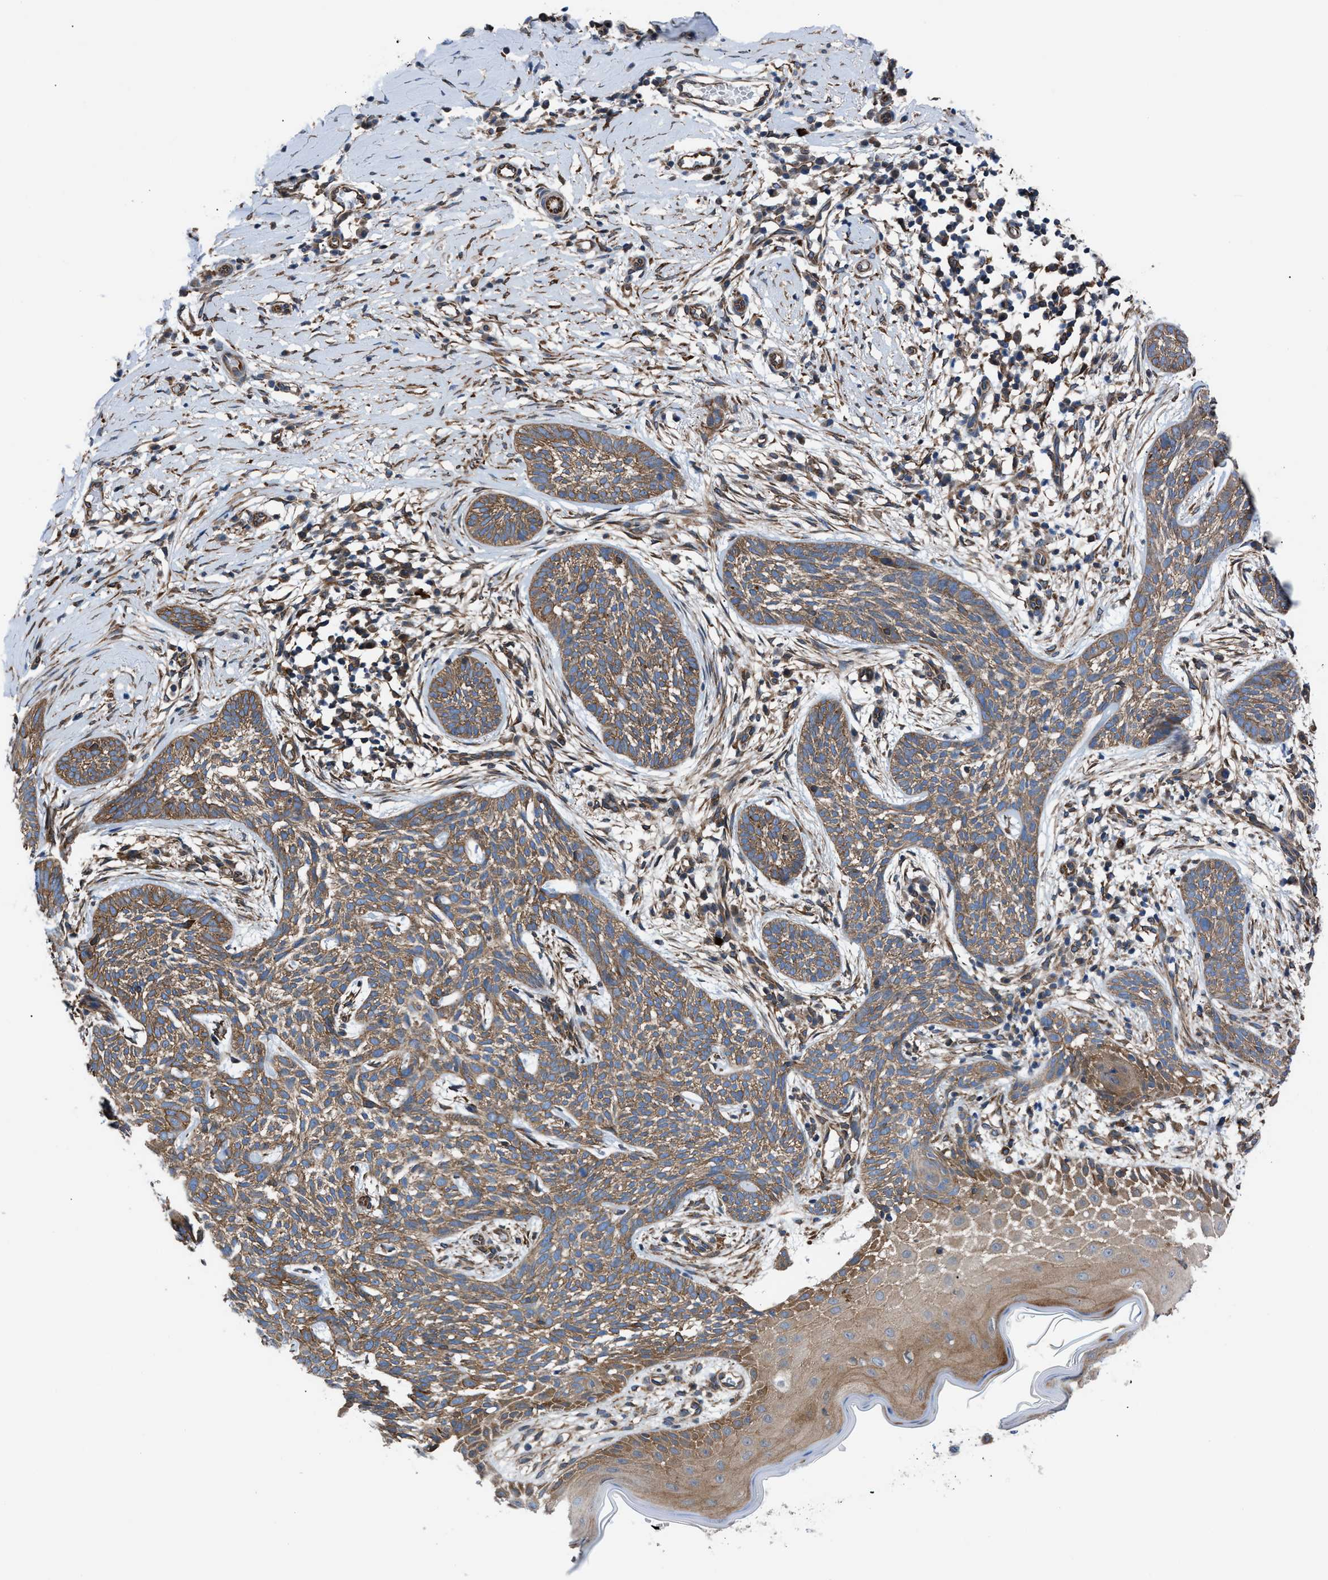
{"staining": {"intensity": "moderate", "quantity": ">75%", "location": "cytoplasmic/membranous"}, "tissue": "skin cancer", "cell_type": "Tumor cells", "image_type": "cancer", "snomed": [{"axis": "morphology", "description": "Basal cell carcinoma"}, {"axis": "topography", "description": "Skin"}], "caption": "There is medium levels of moderate cytoplasmic/membranous positivity in tumor cells of skin basal cell carcinoma, as demonstrated by immunohistochemical staining (brown color).", "gene": "DMAC1", "patient": {"sex": "female", "age": 59}}